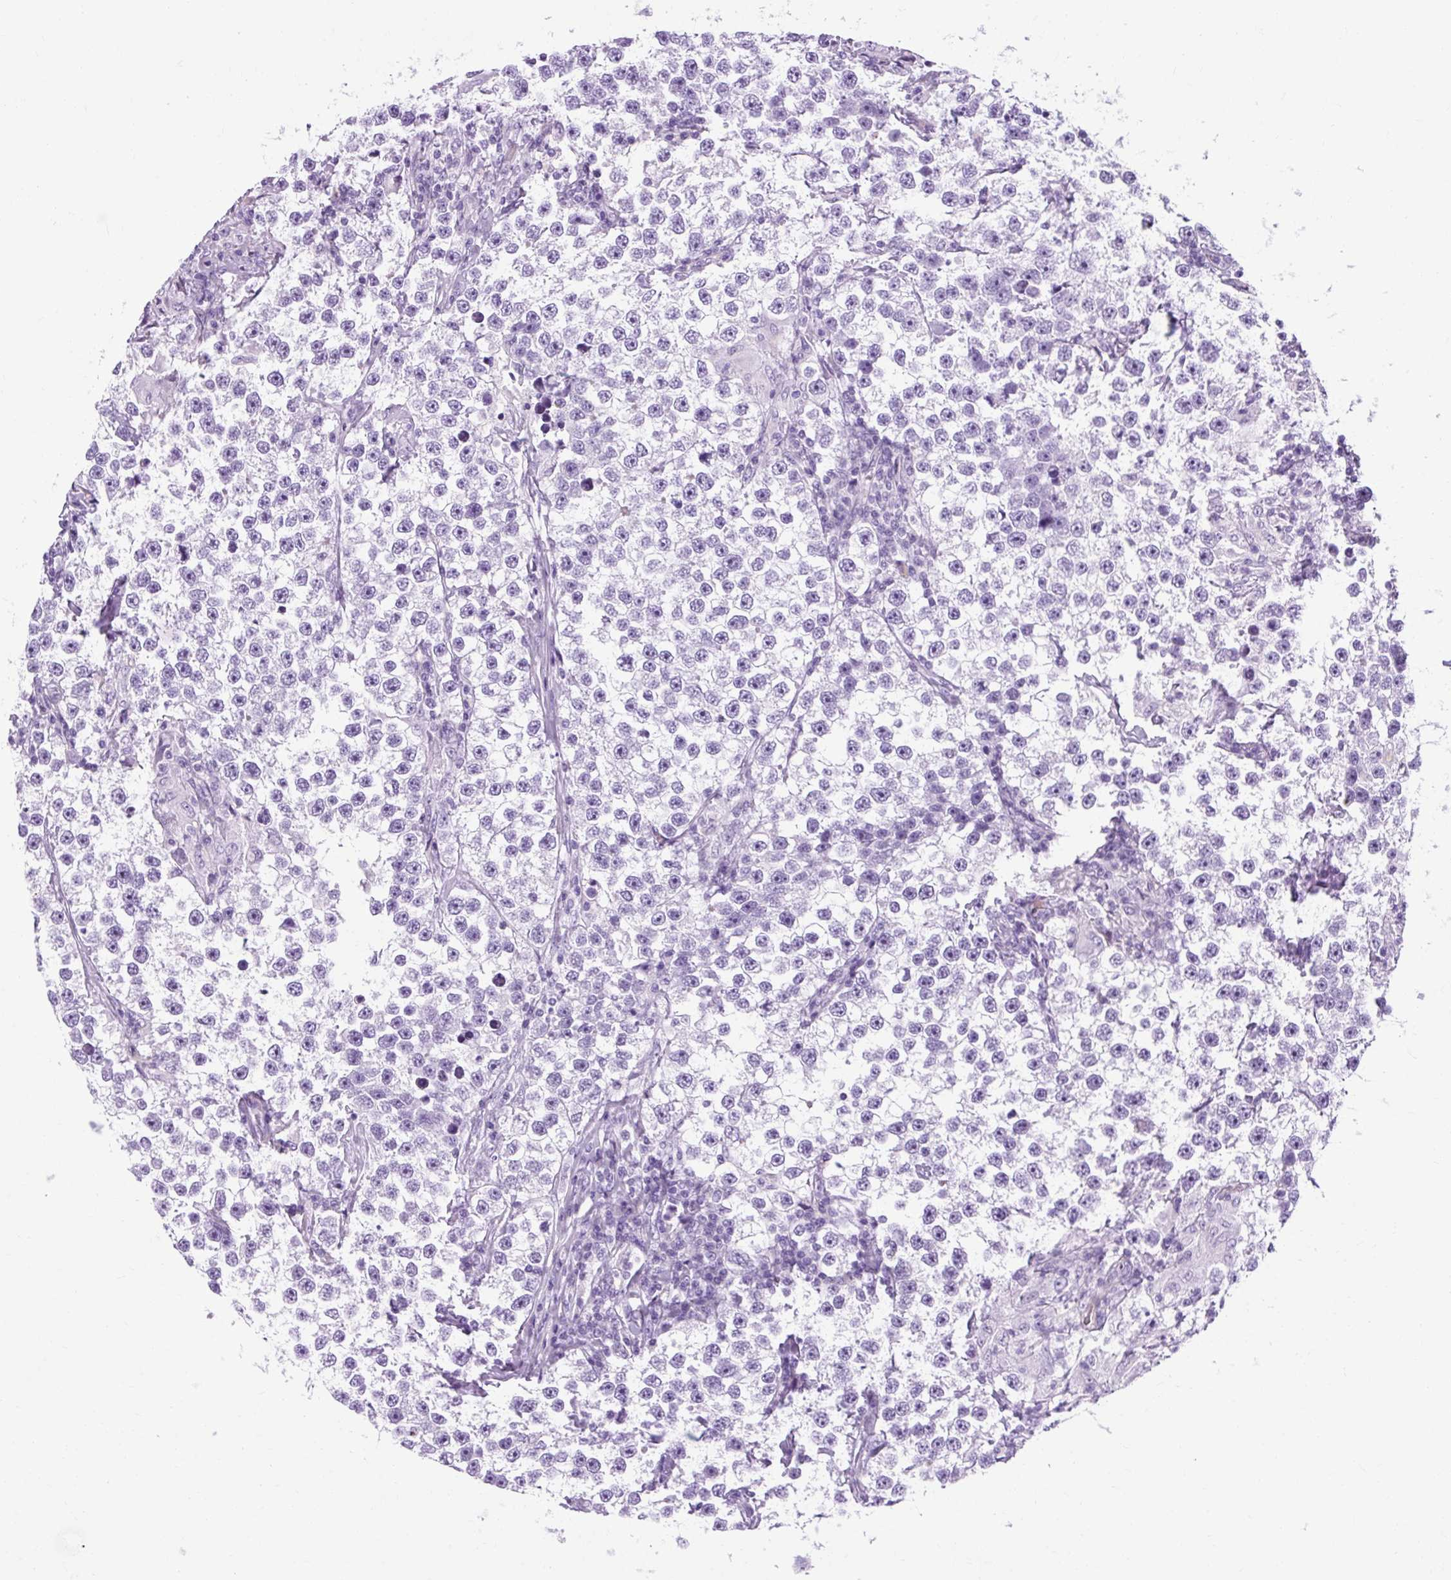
{"staining": {"intensity": "negative", "quantity": "none", "location": "none"}, "tissue": "testis cancer", "cell_type": "Tumor cells", "image_type": "cancer", "snomed": [{"axis": "morphology", "description": "Seminoma, NOS"}, {"axis": "topography", "description": "Testis"}], "caption": "Immunohistochemical staining of testis cancer shows no significant staining in tumor cells.", "gene": "OOEP", "patient": {"sex": "male", "age": 46}}